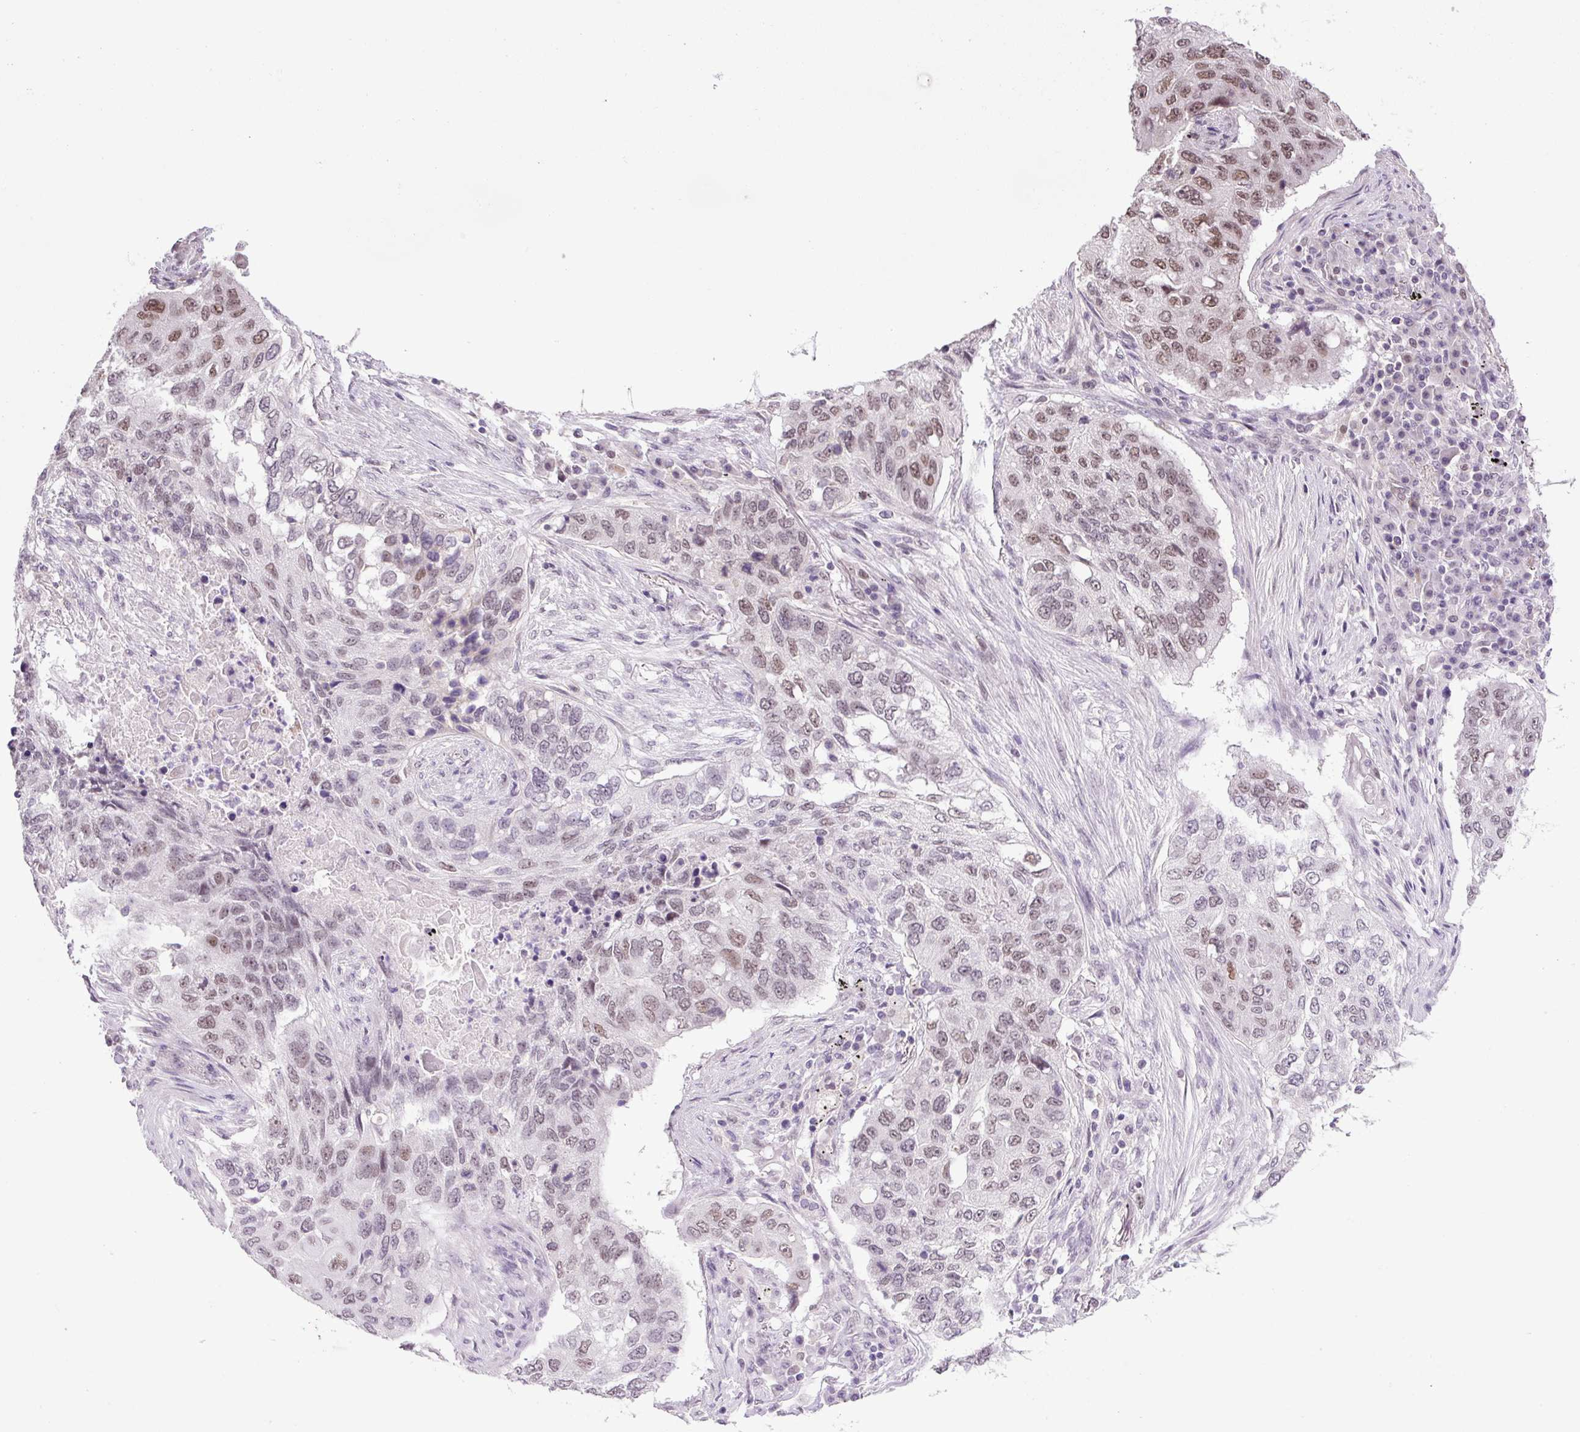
{"staining": {"intensity": "moderate", "quantity": ">75%", "location": "nuclear"}, "tissue": "lung cancer", "cell_type": "Tumor cells", "image_type": "cancer", "snomed": [{"axis": "morphology", "description": "Squamous cell carcinoma, NOS"}, {"axis": "topography", "description": "Lung"}], "caption": "A high-resolution histopathology image shows immunohistochemistry staining of lung cancer (squamous cell carcinoma), which exhibits moderate nuclear positivity in approximately >75% of tumor cells.", "gene": "KPNA1", "patient": {"sex": "female", "age": 63}}